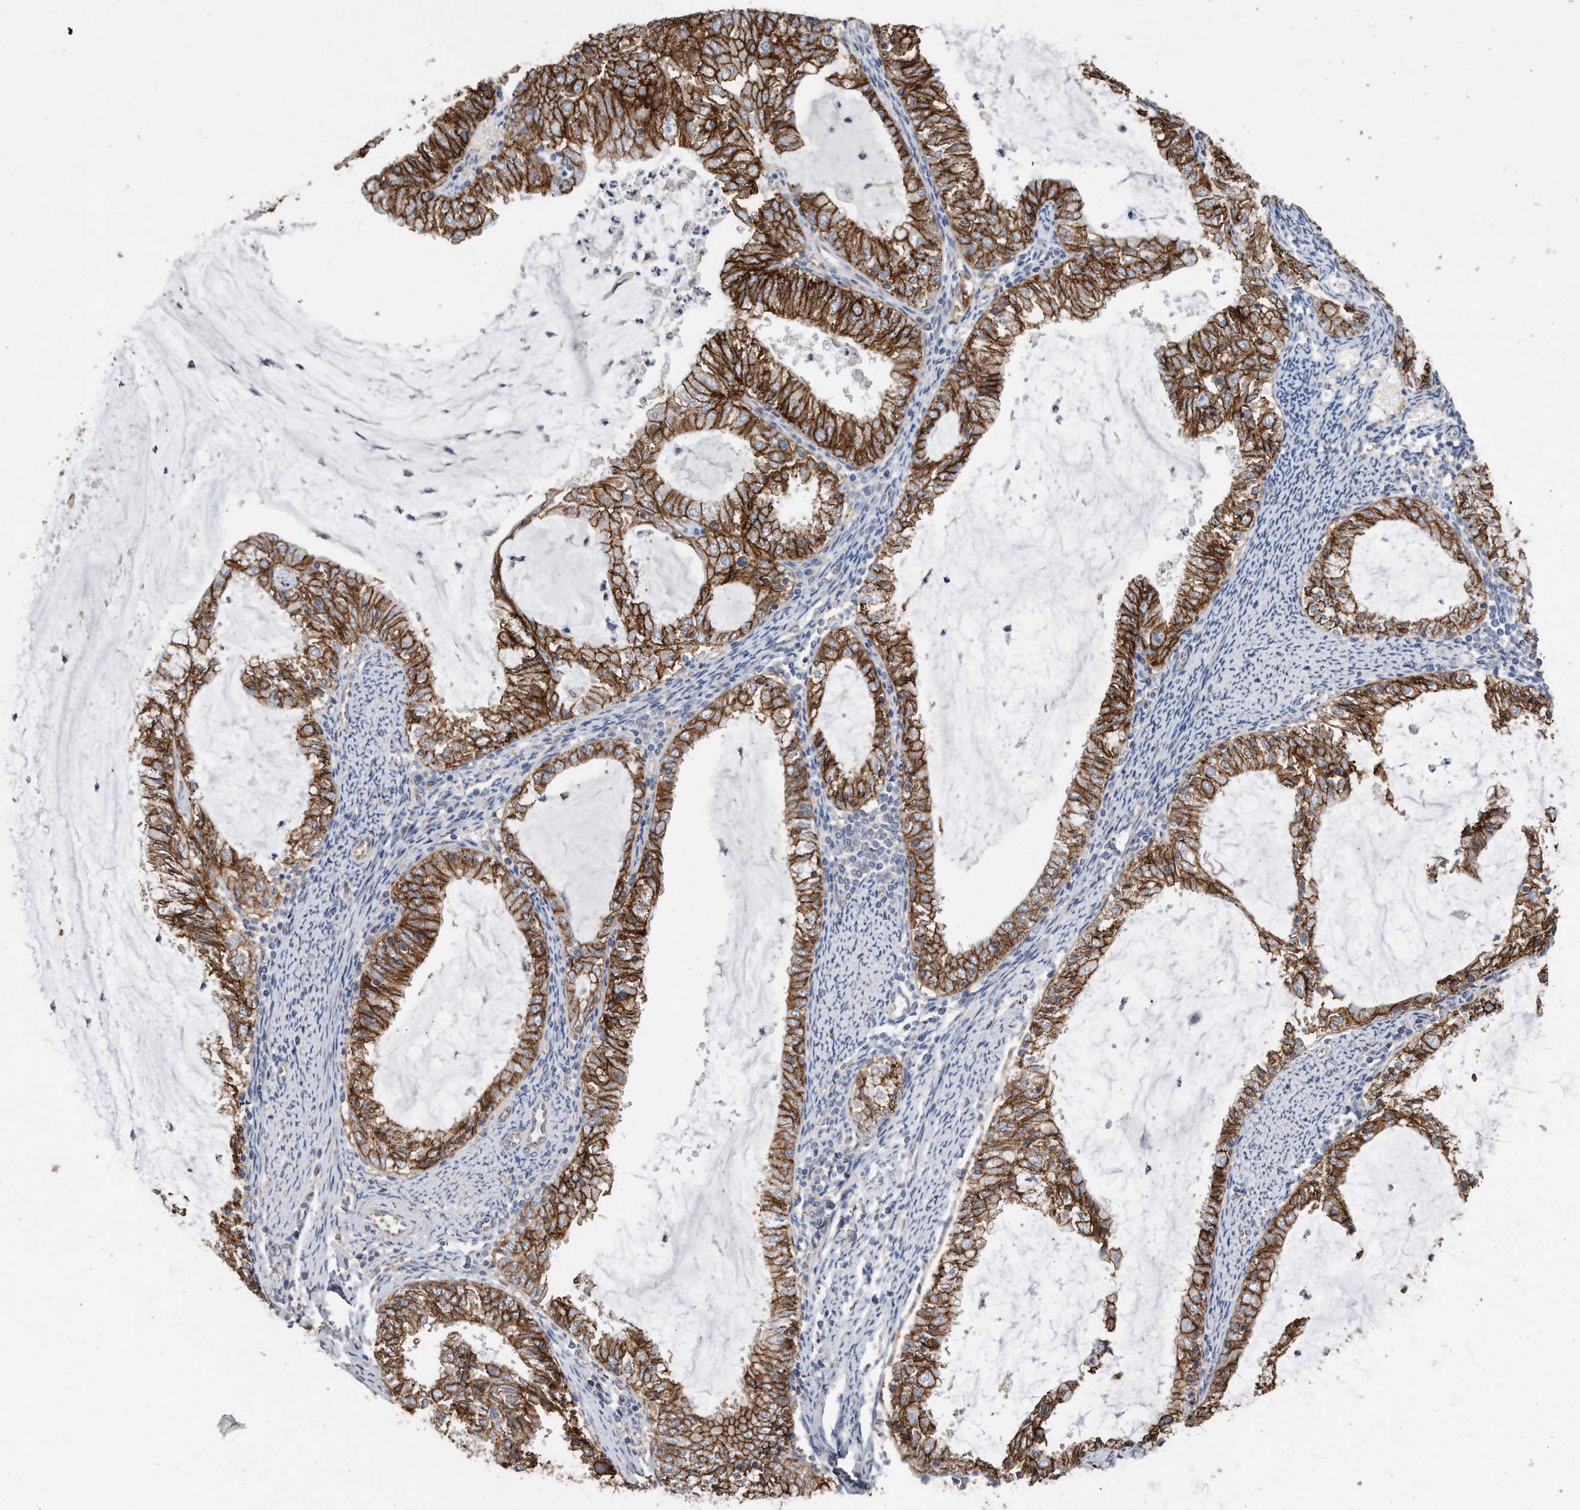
{"staining": {"intensity": "strong", "quantity": ">75%", "location": "cytoplasmic/membranous"}, "tissue": "endometrial cancer", "cell_type": "Tumor cells", "image_type": "cancer", "snomed": [{"axis": "morphology", "description": "Adenocarcinoma, NOS"}, {"axis": "topography", "description": "Endometrium"}], "caption": "Immunohistochemical staining of endometrial cancer reveals high levels of strong cytoplasmic/membranous protein staining in approximately >75% of tumor cells. Using DAB (brown) and hematoxylin (blue) stains, captured at high magnification using brightfield microscopy.", "gene": "CDCP1", "patient": {"sex": "female", "age": 57}}